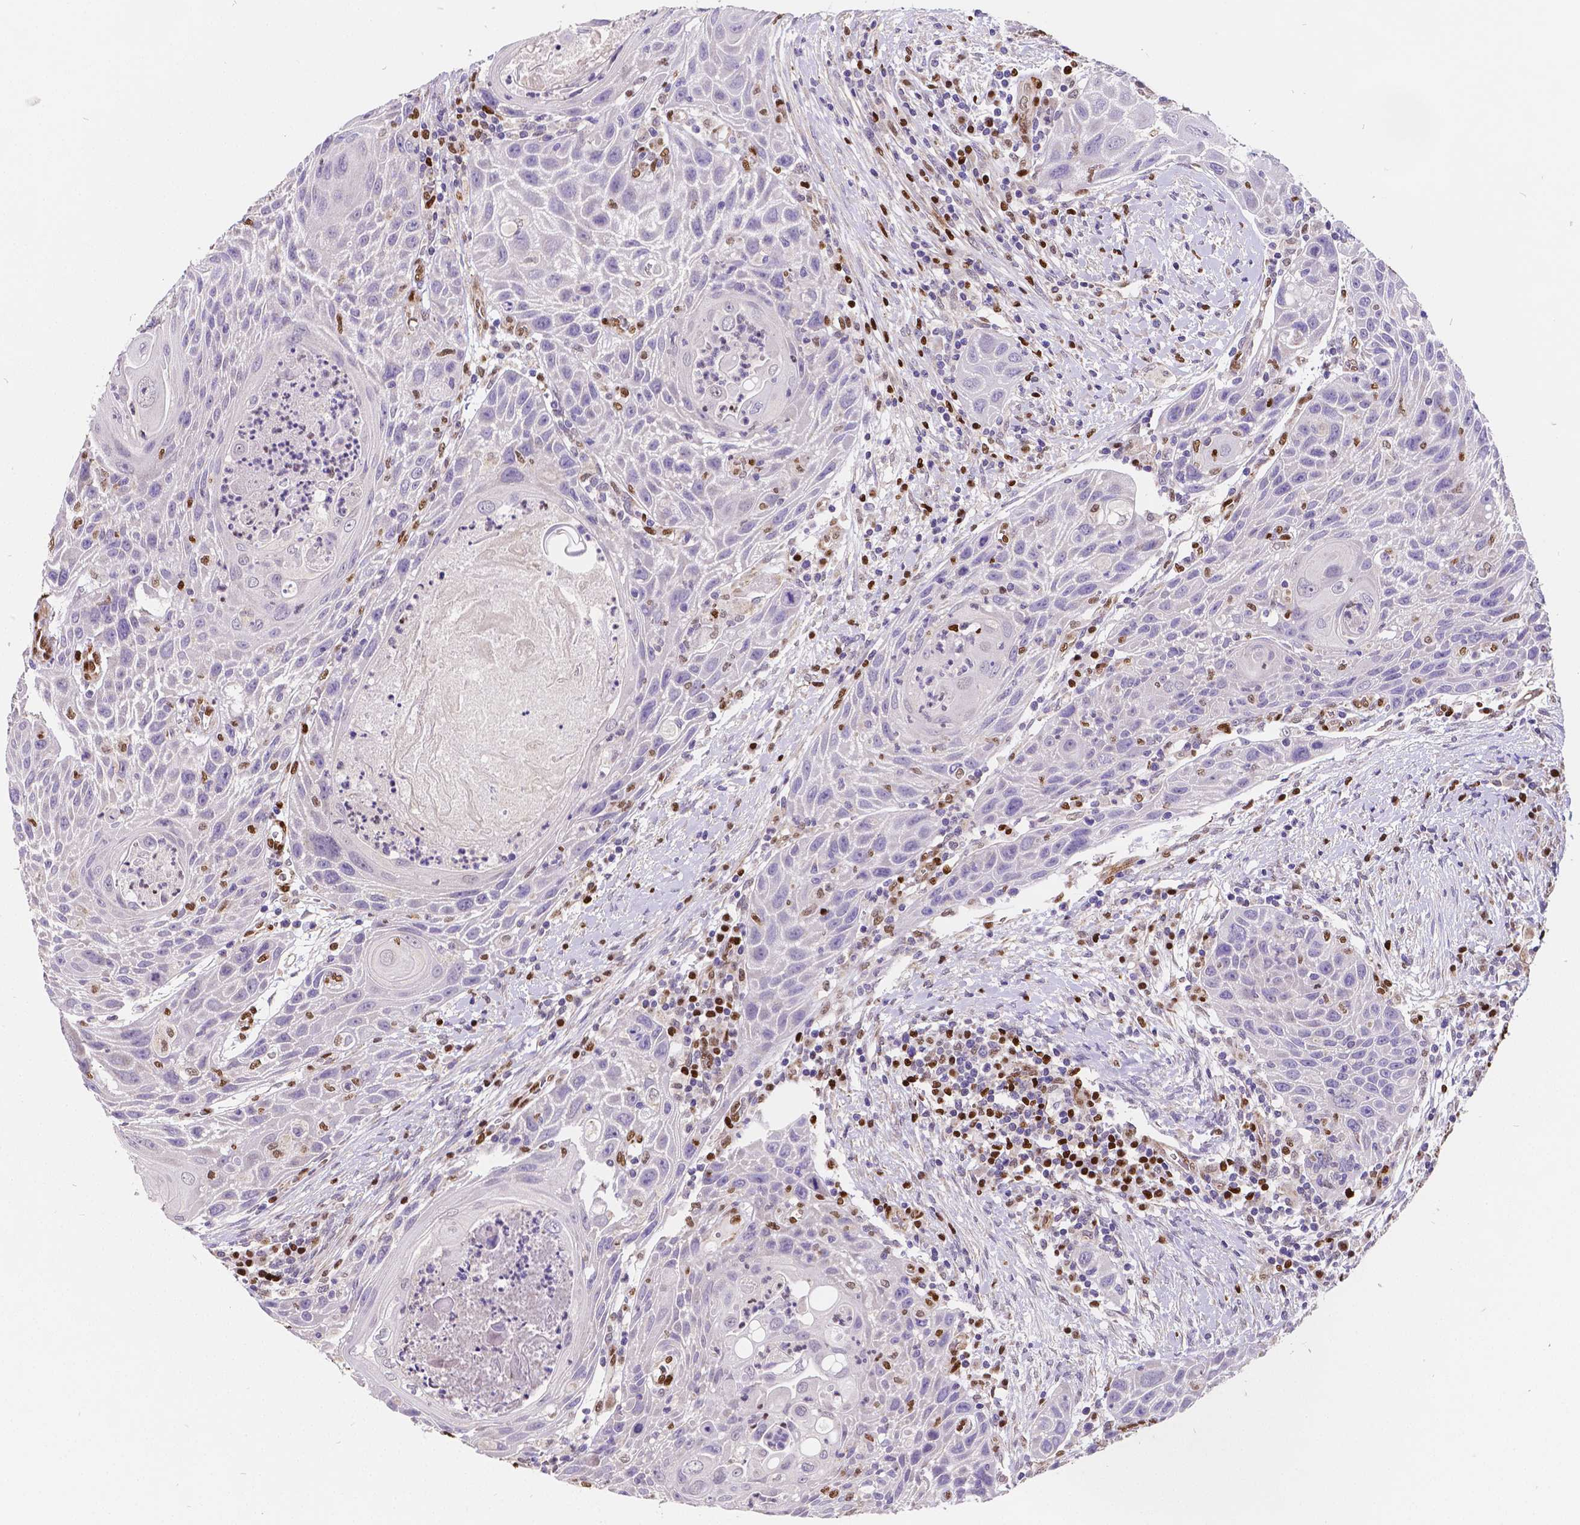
{"staining": {"intensity": "negative", "quantity": "none", "location": "none"}, "tissue": "head and neck cancer", "cell_type": "Tumor cells", "image_type": "cancer", "snomed": [{"axis": "morphology", "description": "Squamous cell carcinoma, NOS"}, {"axis": "topography", "description": "Head-Neck"}], "caption": "Immunohistochemical staining of human head and neck squamous cell carcinoma shows no significant staining in tumor cells. (IHC, brightfield microscopy, high magnification).", "gene": "MEF2C", "patient": {"sex": "male", "age": 69}}